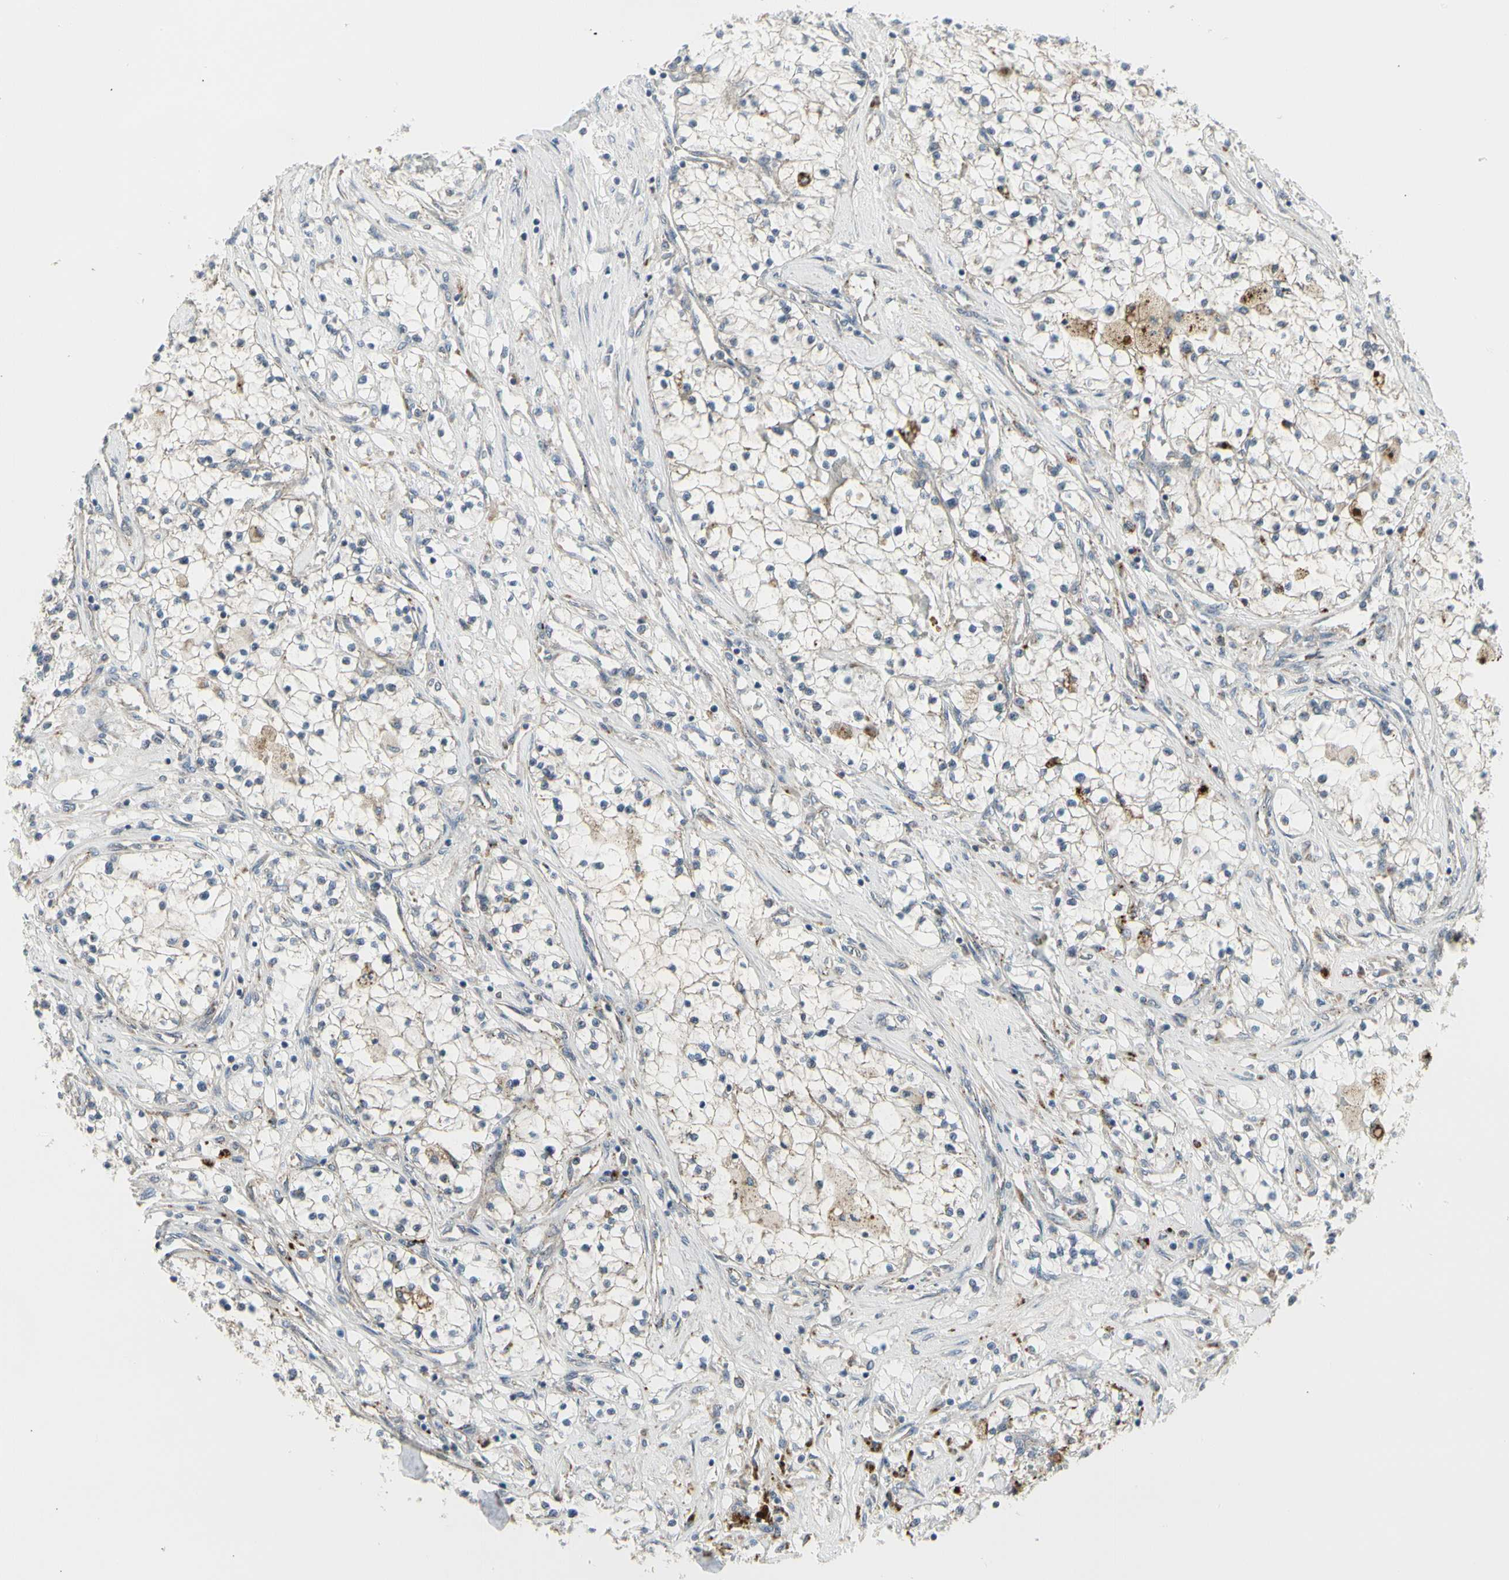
{"staining": {"intensity": "negative", "quantity": "none", "location": "none"}, "tissue": "renal cancer", "cell_type": "Tumor cells", "image_type": "cancer", "snomed": [{"axis": "morphology", "description": "Adenocarcinoma, NOS"}, {"axis": "topography", "description": "Kidney"}], "caption": "Human renal adenocarcinoma stained for a protein using immunohistochemistry (IHC) exhibits no expression in tumor cells.", "gene": "GRN", "patient": {"sex": "male", "age": 68}}